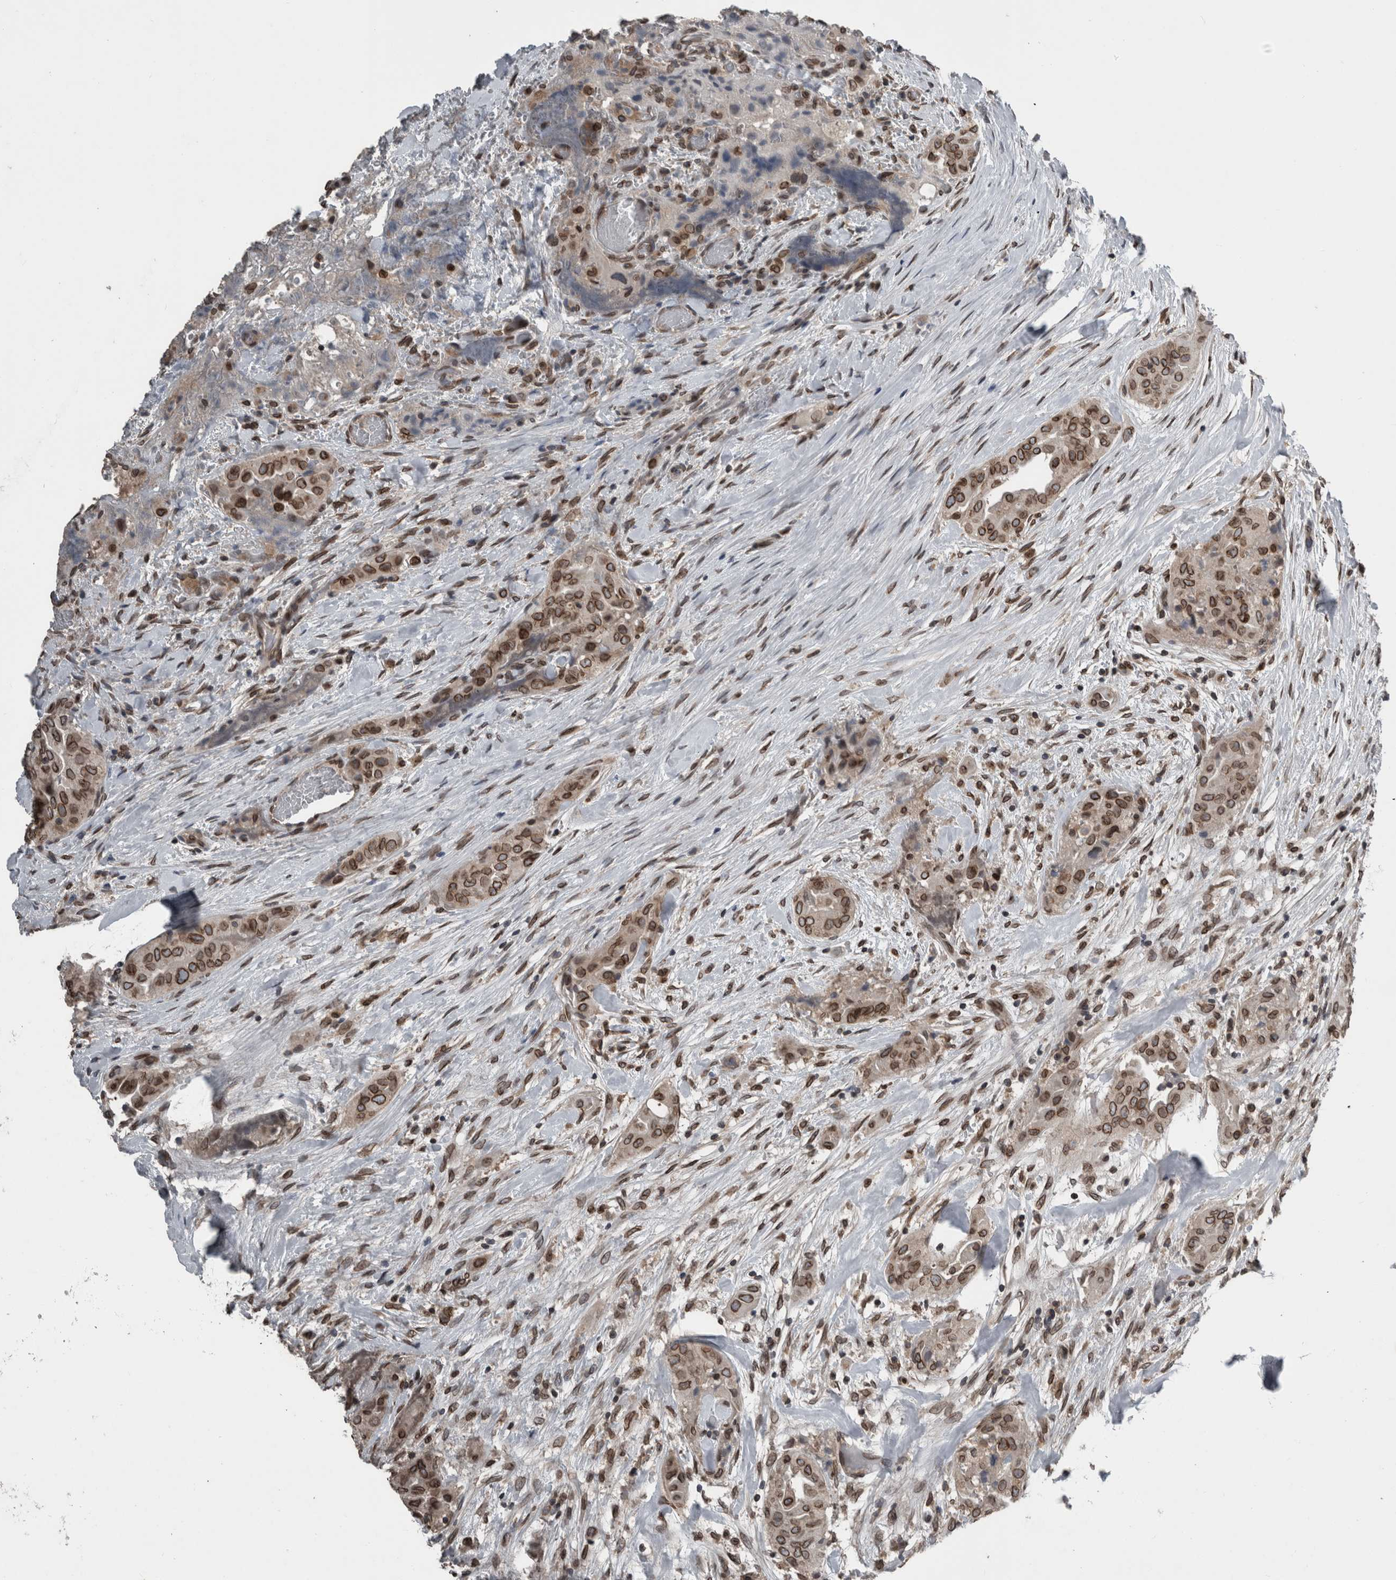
{"staining": {"intensity": "moderate", "quantity": ">75%", "location": "cytoplasmic/membranous,nuclear"}, "tissue": "thyroid cancer", "cell_type": "Tumor cells", "image_type": "cancer", "snomed": [{"axis": "morphology", "description": "Papillary adenocarcinoma, NOS"}, {"axis": "topography", "description": "Thyroid gland"}], "caption": "This is a histology image of IHC staining of thyroid cancer (papillary adenocarcinoma), which shows moderate positivity in the cytoplasmic/membranous and nuclear of tumor cells.", "gene": "RANBP2", "patient": {"sex": "female", "age": 59}}